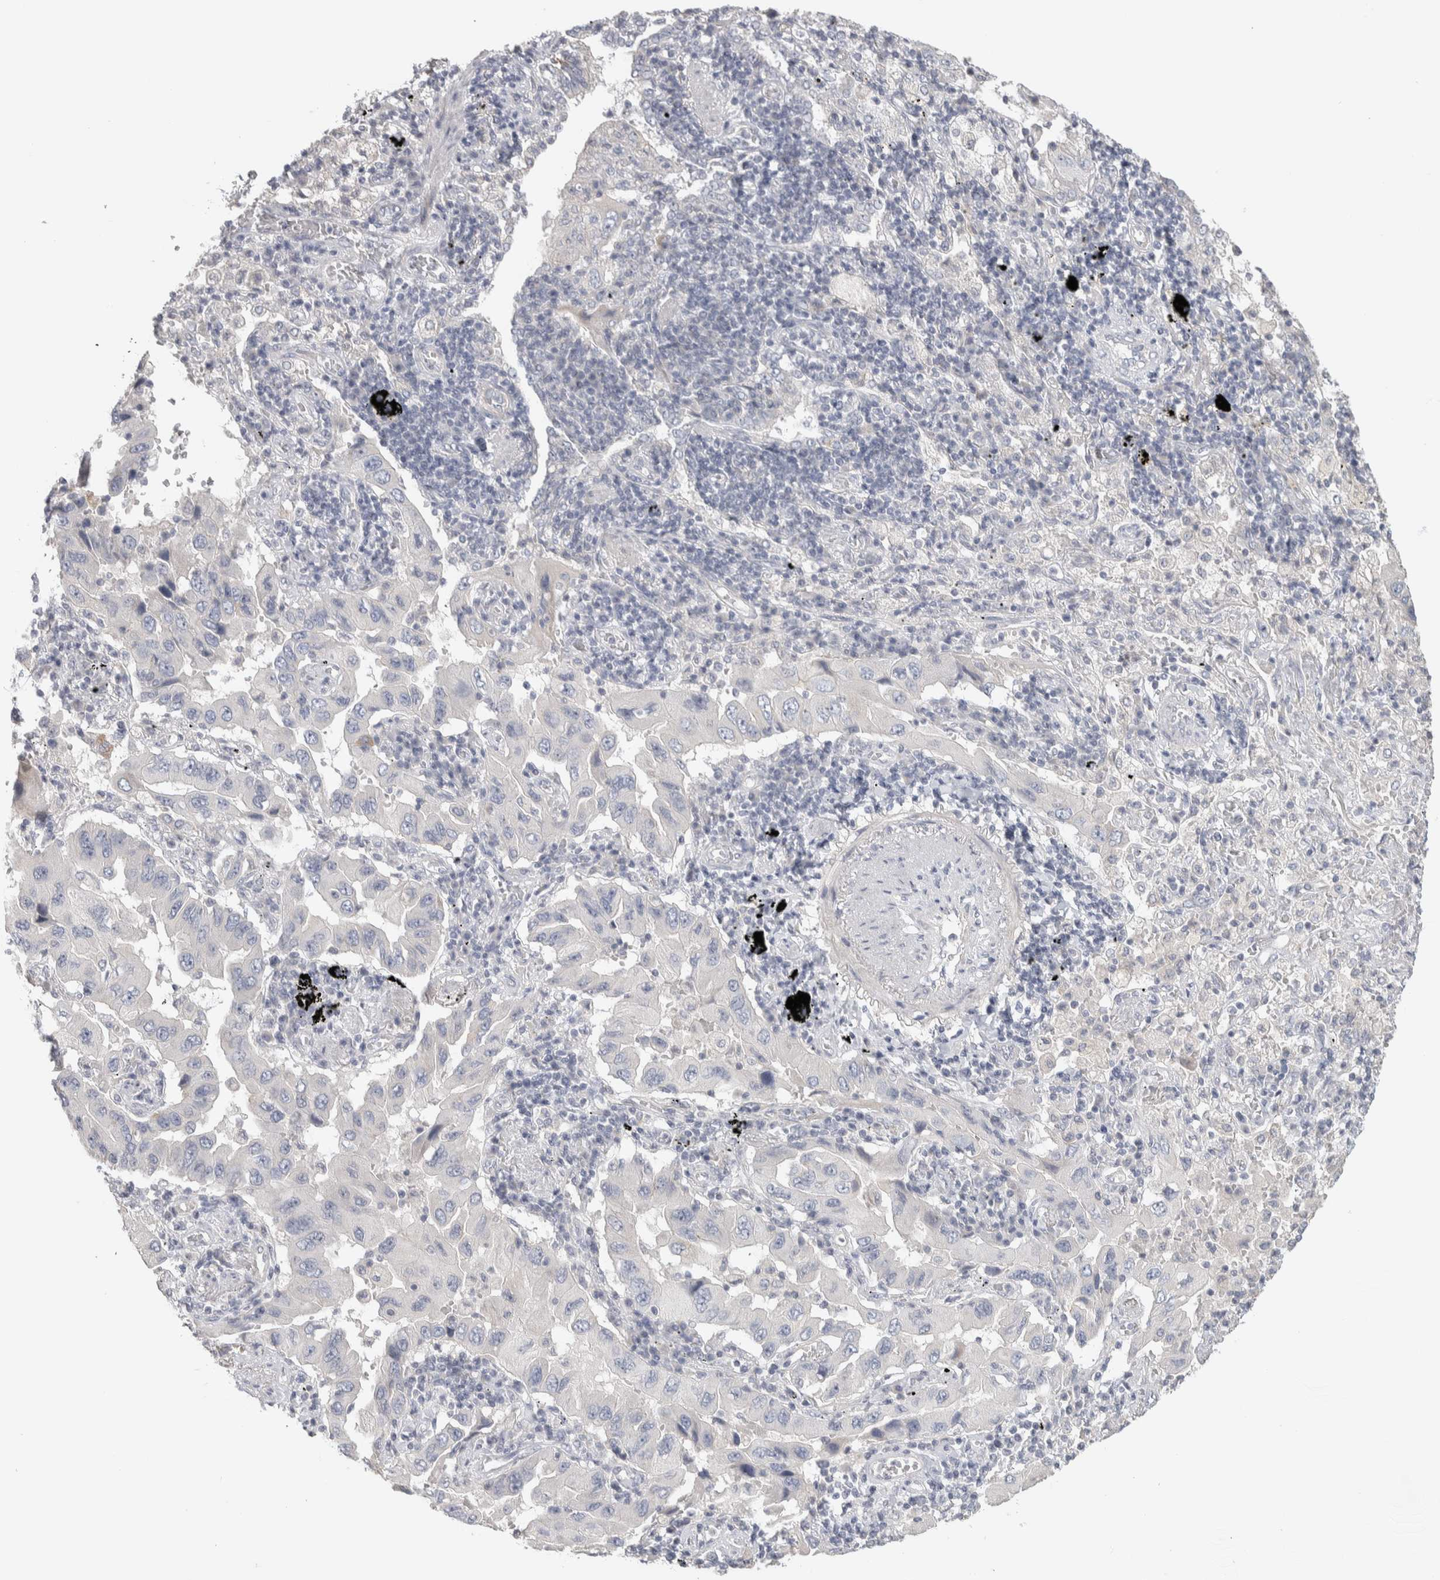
{"staining": {"intensity": "negative", "quantity": "none", "location": "none"}, "tissue": "lung cancer", "cell_type": "Tumor cells", "image_type": "cancer", "snomed": [{"axis": "morphology", "description": "Adenocarcinoma, NOS"}, {"axis": "topography", "description": "Lung"}], "caption": "This is a histopathology image of IHC staining of lung cancer, which shows no staining in tumor cells.", "gene": "DCXR", "patient": {"sex": "female", "age": 65}}